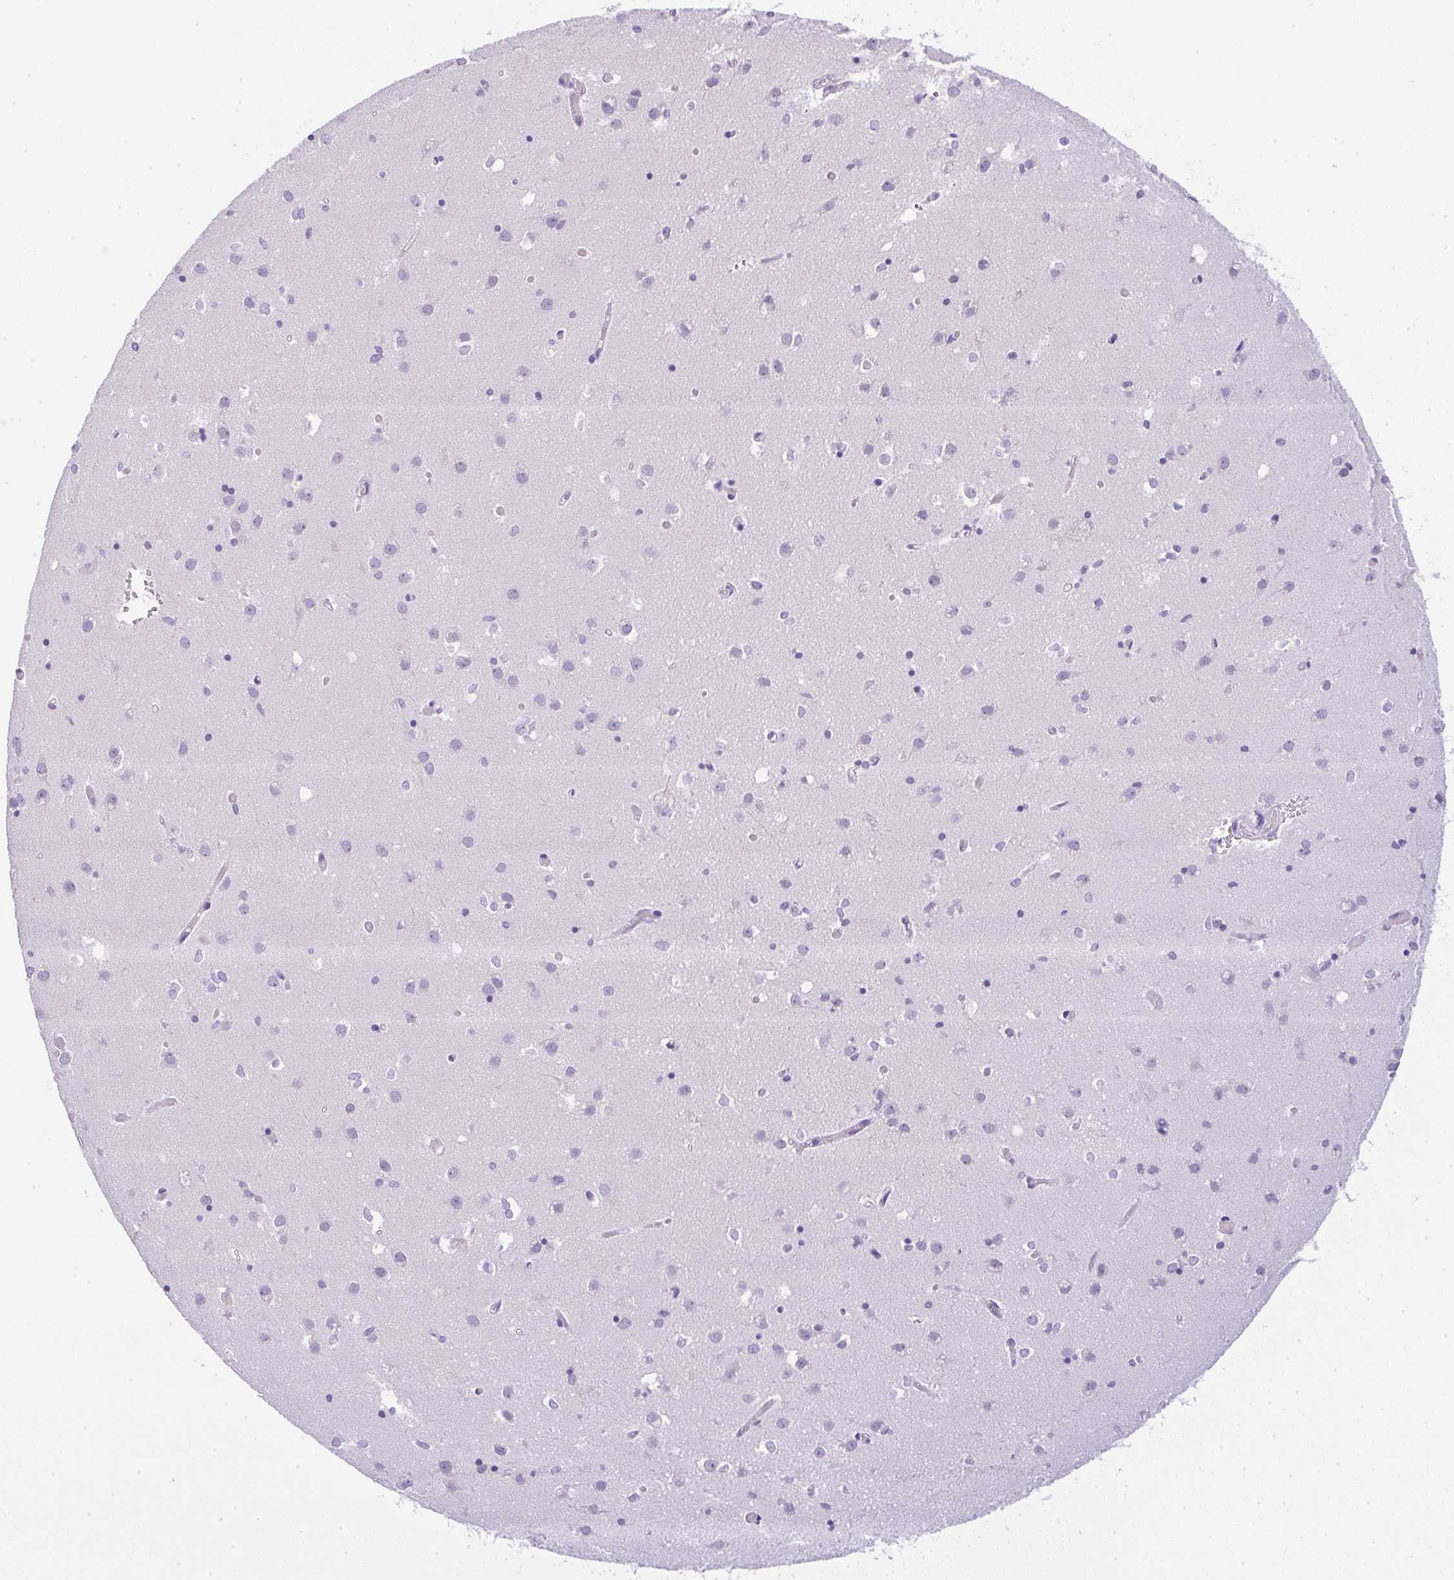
{"staining": {"intensity": "negative", "quantity": "none", "location": "none"}, "tissue": "caudate", "cell_type": "Glial cells", "image_type": "normal", "snomed": [{"axis": "morphology", "description": "Normal tissue, NOS"}, {"axis": "topography", "description": "Lateral ventricle wall"}], "caption": "DAB (3,3'-diaminobenzidine) immunohistochemical staining of normal caudate exhibits no significant staining in glial cells.", "gene": "LPAR4", "patient": {"sex": "male", "age": 70}}